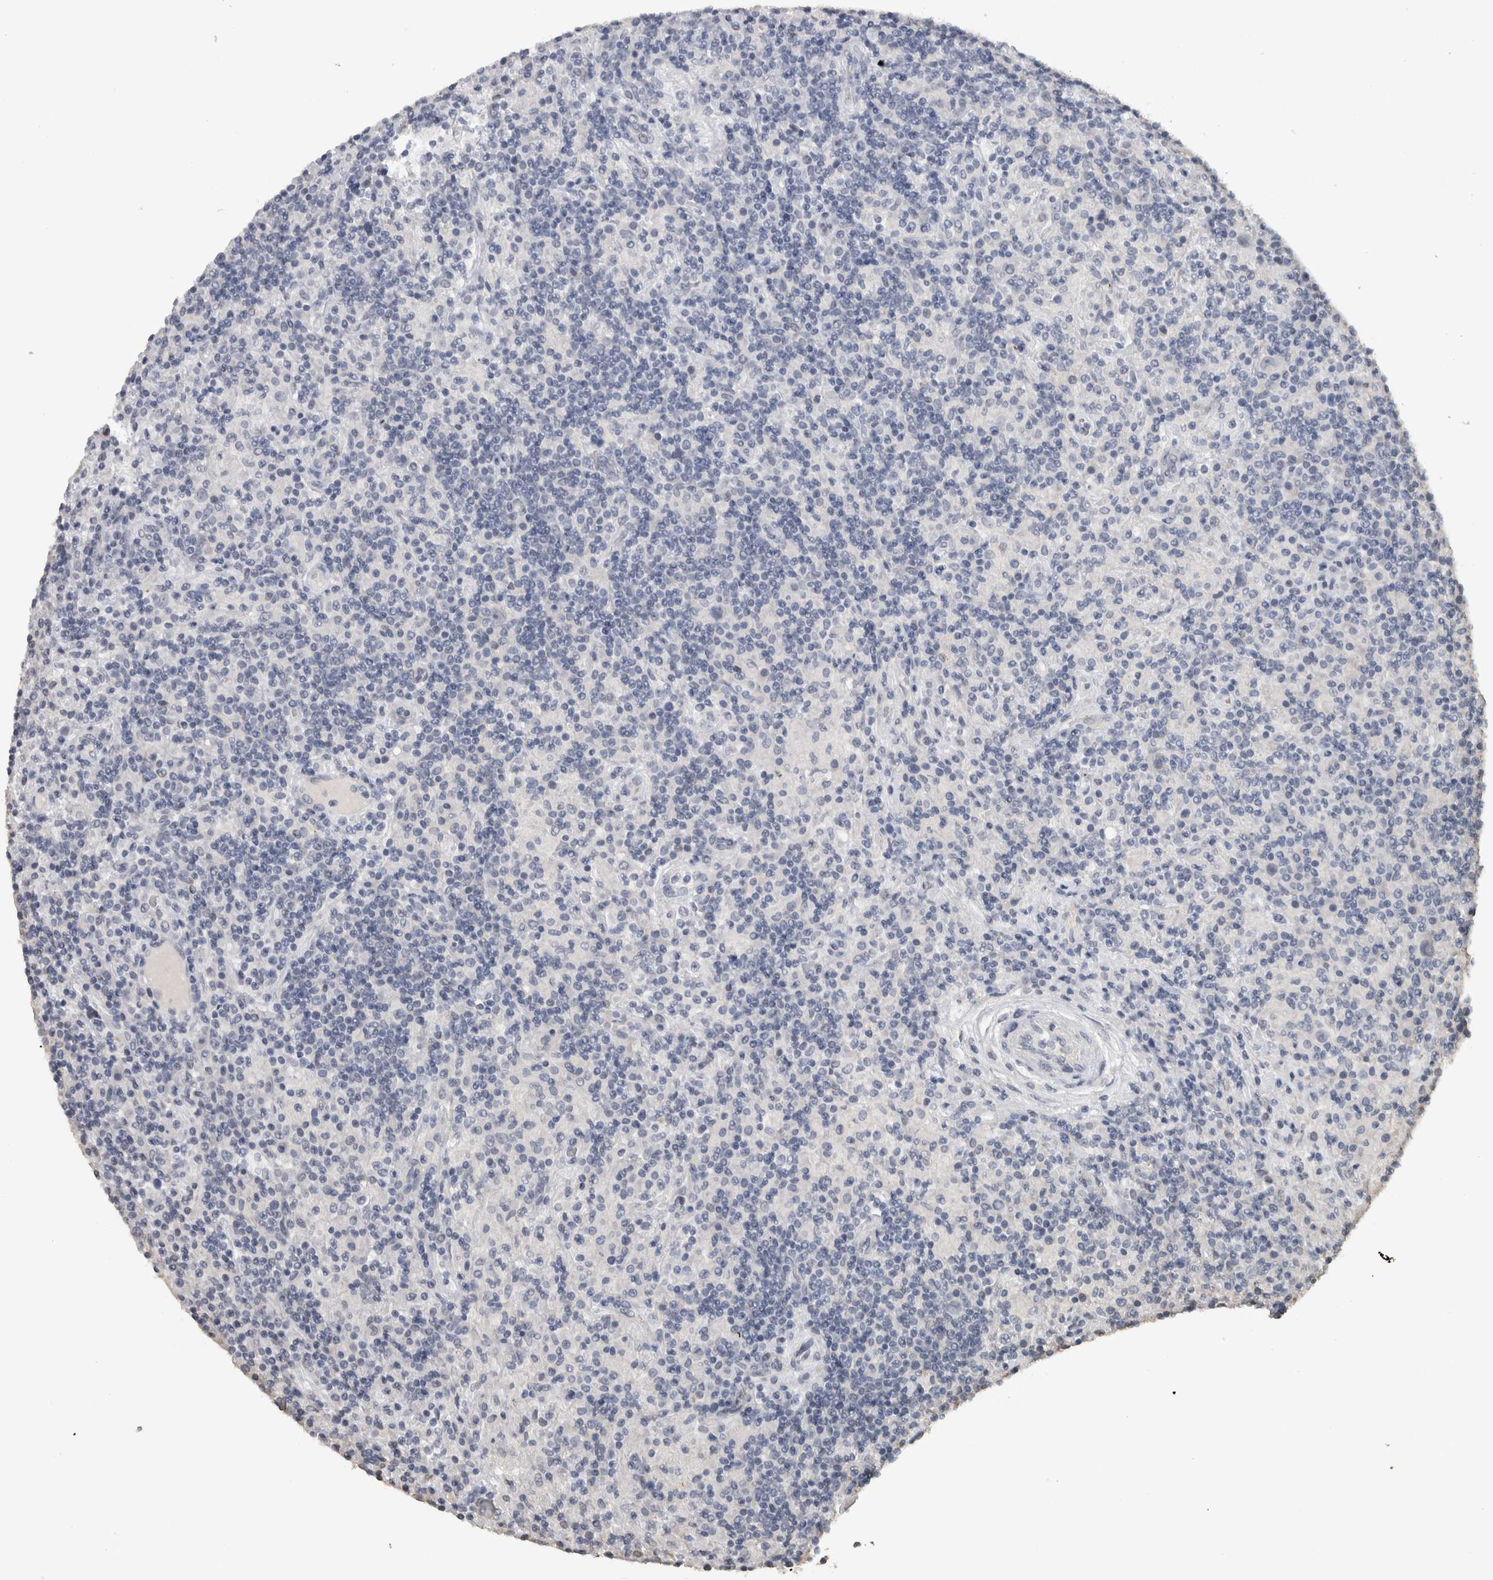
{"staining": {"intensity": "negative", "quantity": "none", "location": "none"}, "tissue": "lymphoma", "cell_type": "Tumor cells", "image_type": "cancer", "snomed": [{"axis": "morphology", "description": "Hodgkin's disease, NOS"}, {"axis": "topography", "description": "Lymph node"}], "caption": "Immunohistochemistry photomicrograph of human lymphoma stained for a protein (brown), which reveals no positivity in tumor cells. (DAB (3,3'-diaminobenzidine) immunohistochemistry visualized using brightfield microscopy, high magnification).", "gene": "NECAB1", "patient": {"sex": "male", "age": 70}}